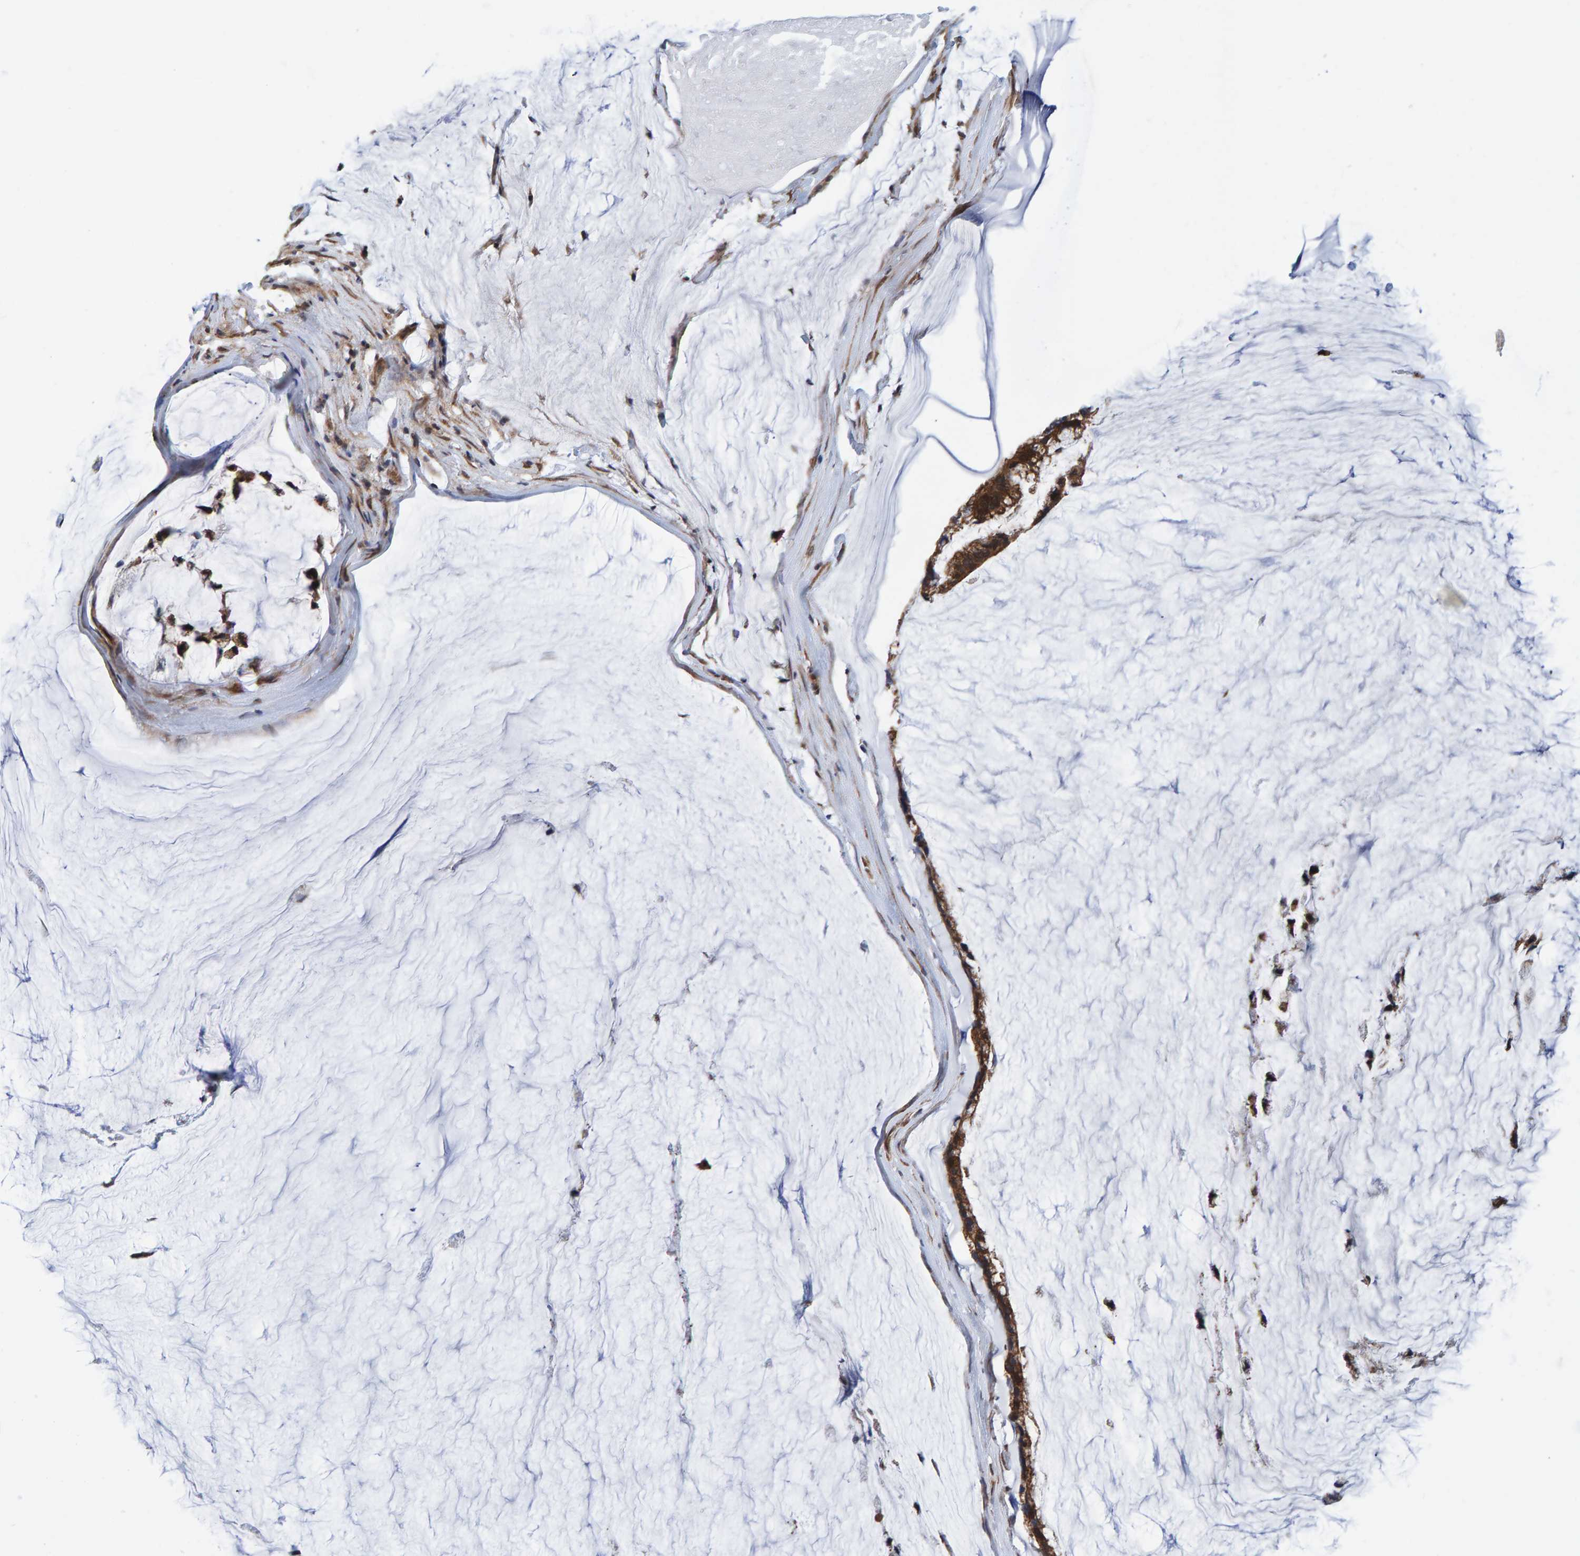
{"staining": {"intensity": "moderate", "quantity": ">75%", "location": "cytoplasmic/membranous"}, "tissue": "ovarian cancer", "cell_type": "Tumor cells", "image_type": "cancer", "snomed": [{"axis": "morphology", "description": "Cystadenocarcinoma, mucinous, NOS"}, {"axis": "topography", "description": "Ovary"}], "caption": "The photomicrograph demonstrates a brown stain indicating the presence of a protein in the cytoplasmic/membranous of tumor cells in mucinous cystadenocarcinoma (ovarian).", "gene": "SCRN2", "patient": {"sex": "female", "age": 39}}